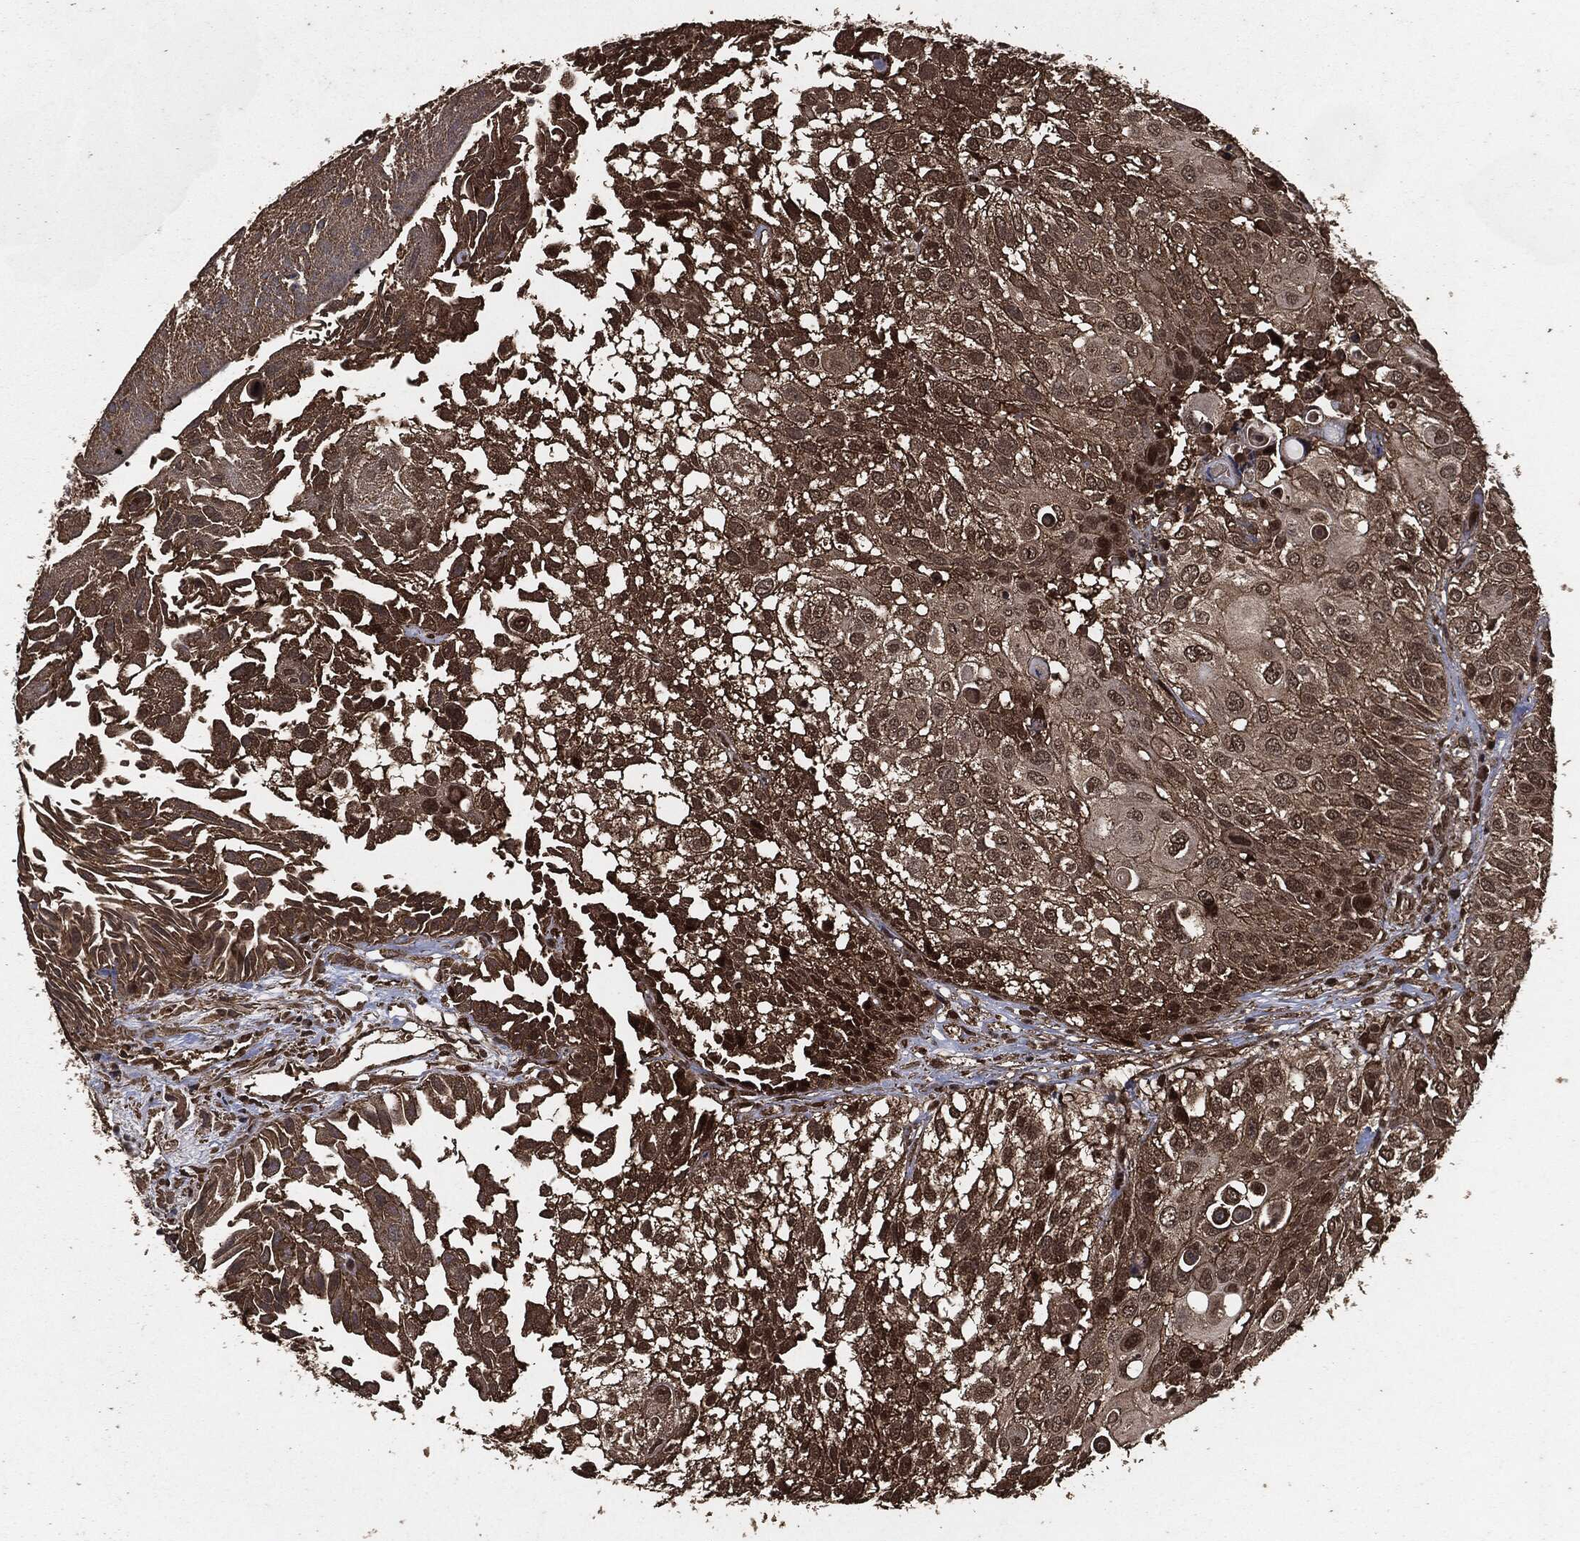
{"staining": {"intensity": "strong", "quantity": "<25%", "location": "cytoplasmic/membranous,nuclear"}, "tissue": "urothelial cancer", "cell_type": "Tumor cells", "image_type": "cancer", "snomed": [{"axis": "morphology", "description": "Urothelial carcinoma, High grade"}, {"axis": "topography", "description": "Urinary bladder"}], "caption": "Urothelial cancer tissue shows strong cytoplasmic/membranous and nuclear expression in about <25% of tumor cells, visualized by immunohistochemistry.", "gene": "EGFR", "patient": {"sex": "female", "age": 79}}